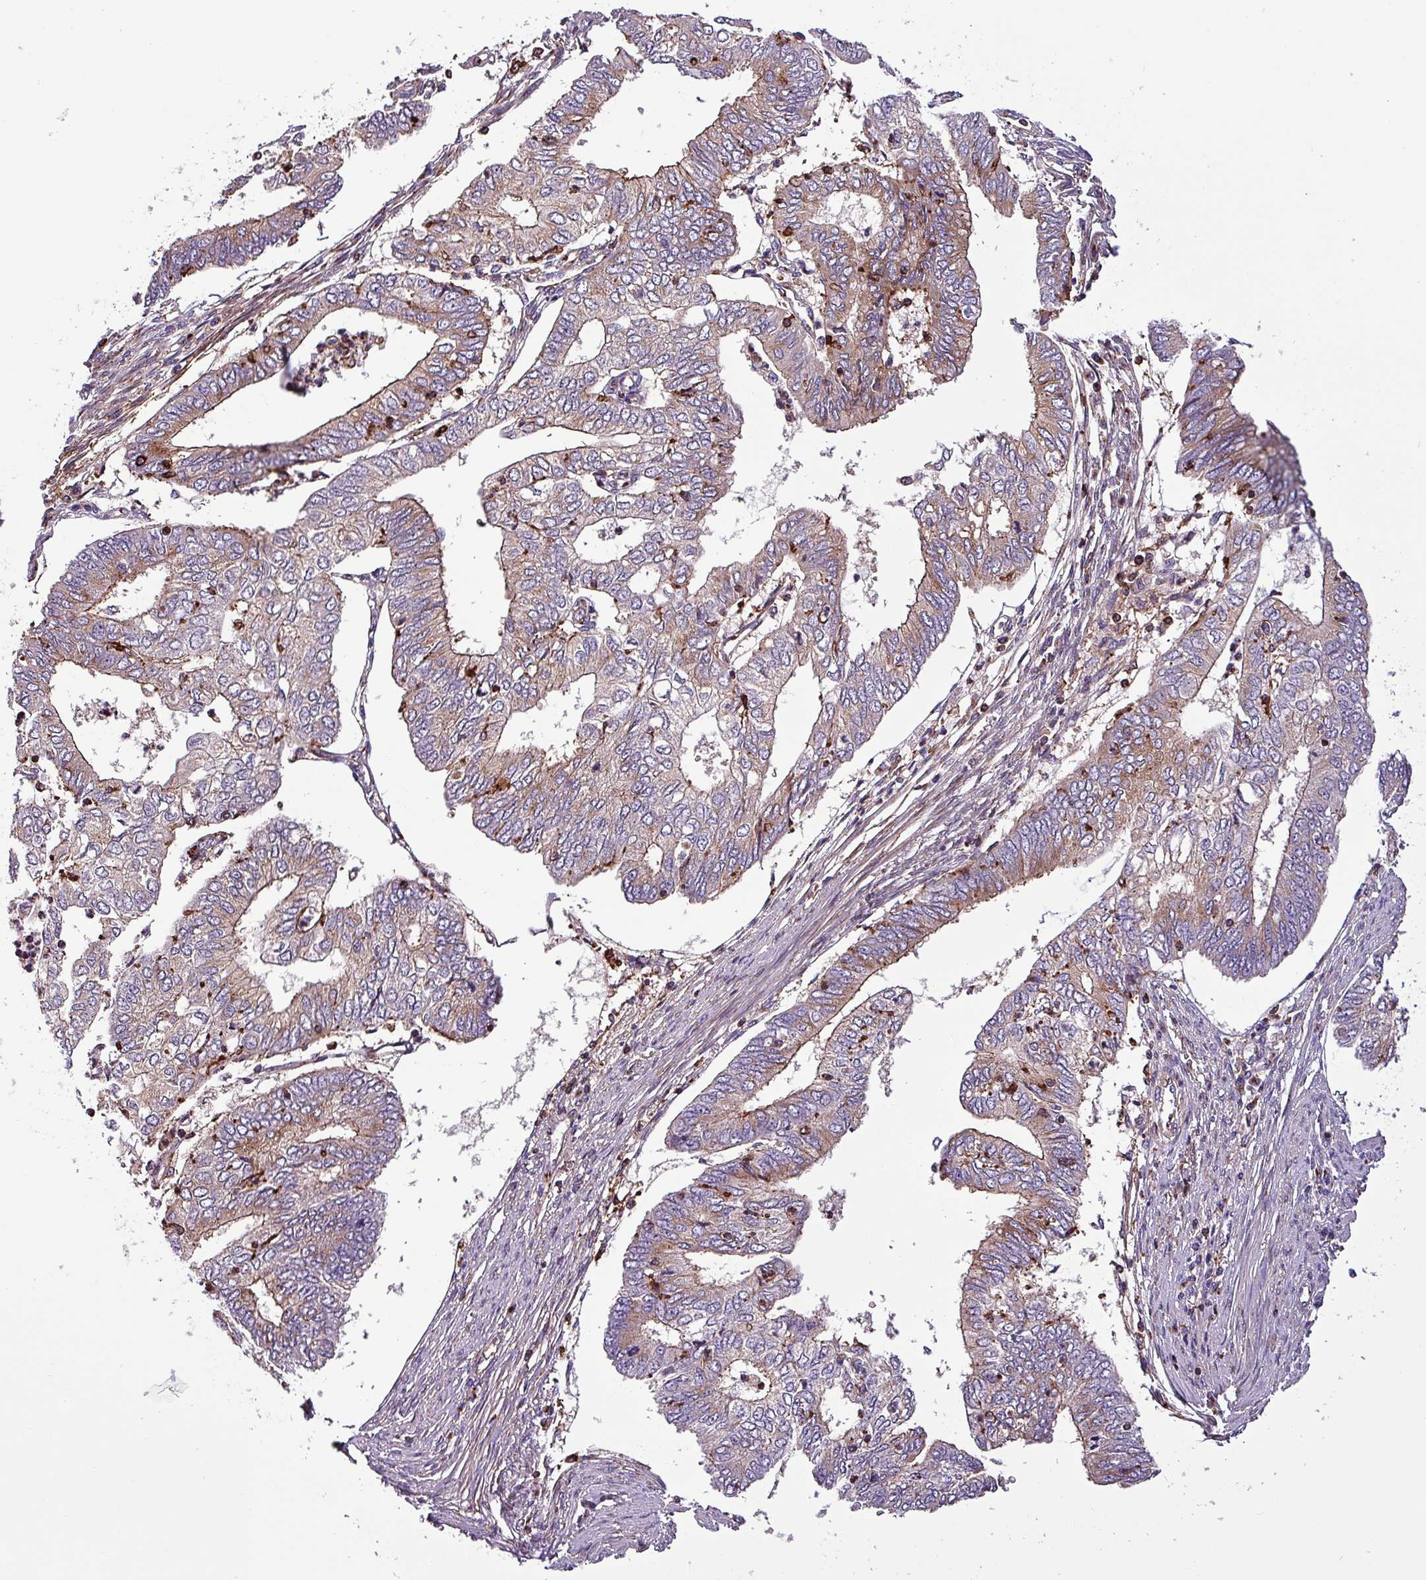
{"staining": {"intensity": "weak", "quantity": "<25%", "location": "cytoplasmic/membranous"}, "tissue": "endometrial cancer", "cell_type": "Tumor cells", "image_type": "cancer", "snomed": [{"axis": "morphology", "description": "Adenocarcinoma, NOS"}, {"axis": "topography", "description": "Endometrium"}], "caption": "A high-resolution histopathology image shows IHC staining of adenocarcinoma (endometrial), which reveals no significant positivity in tumor cells.", "gene": "VAMP4", "patient": {"sex": "female", "age": 68}}